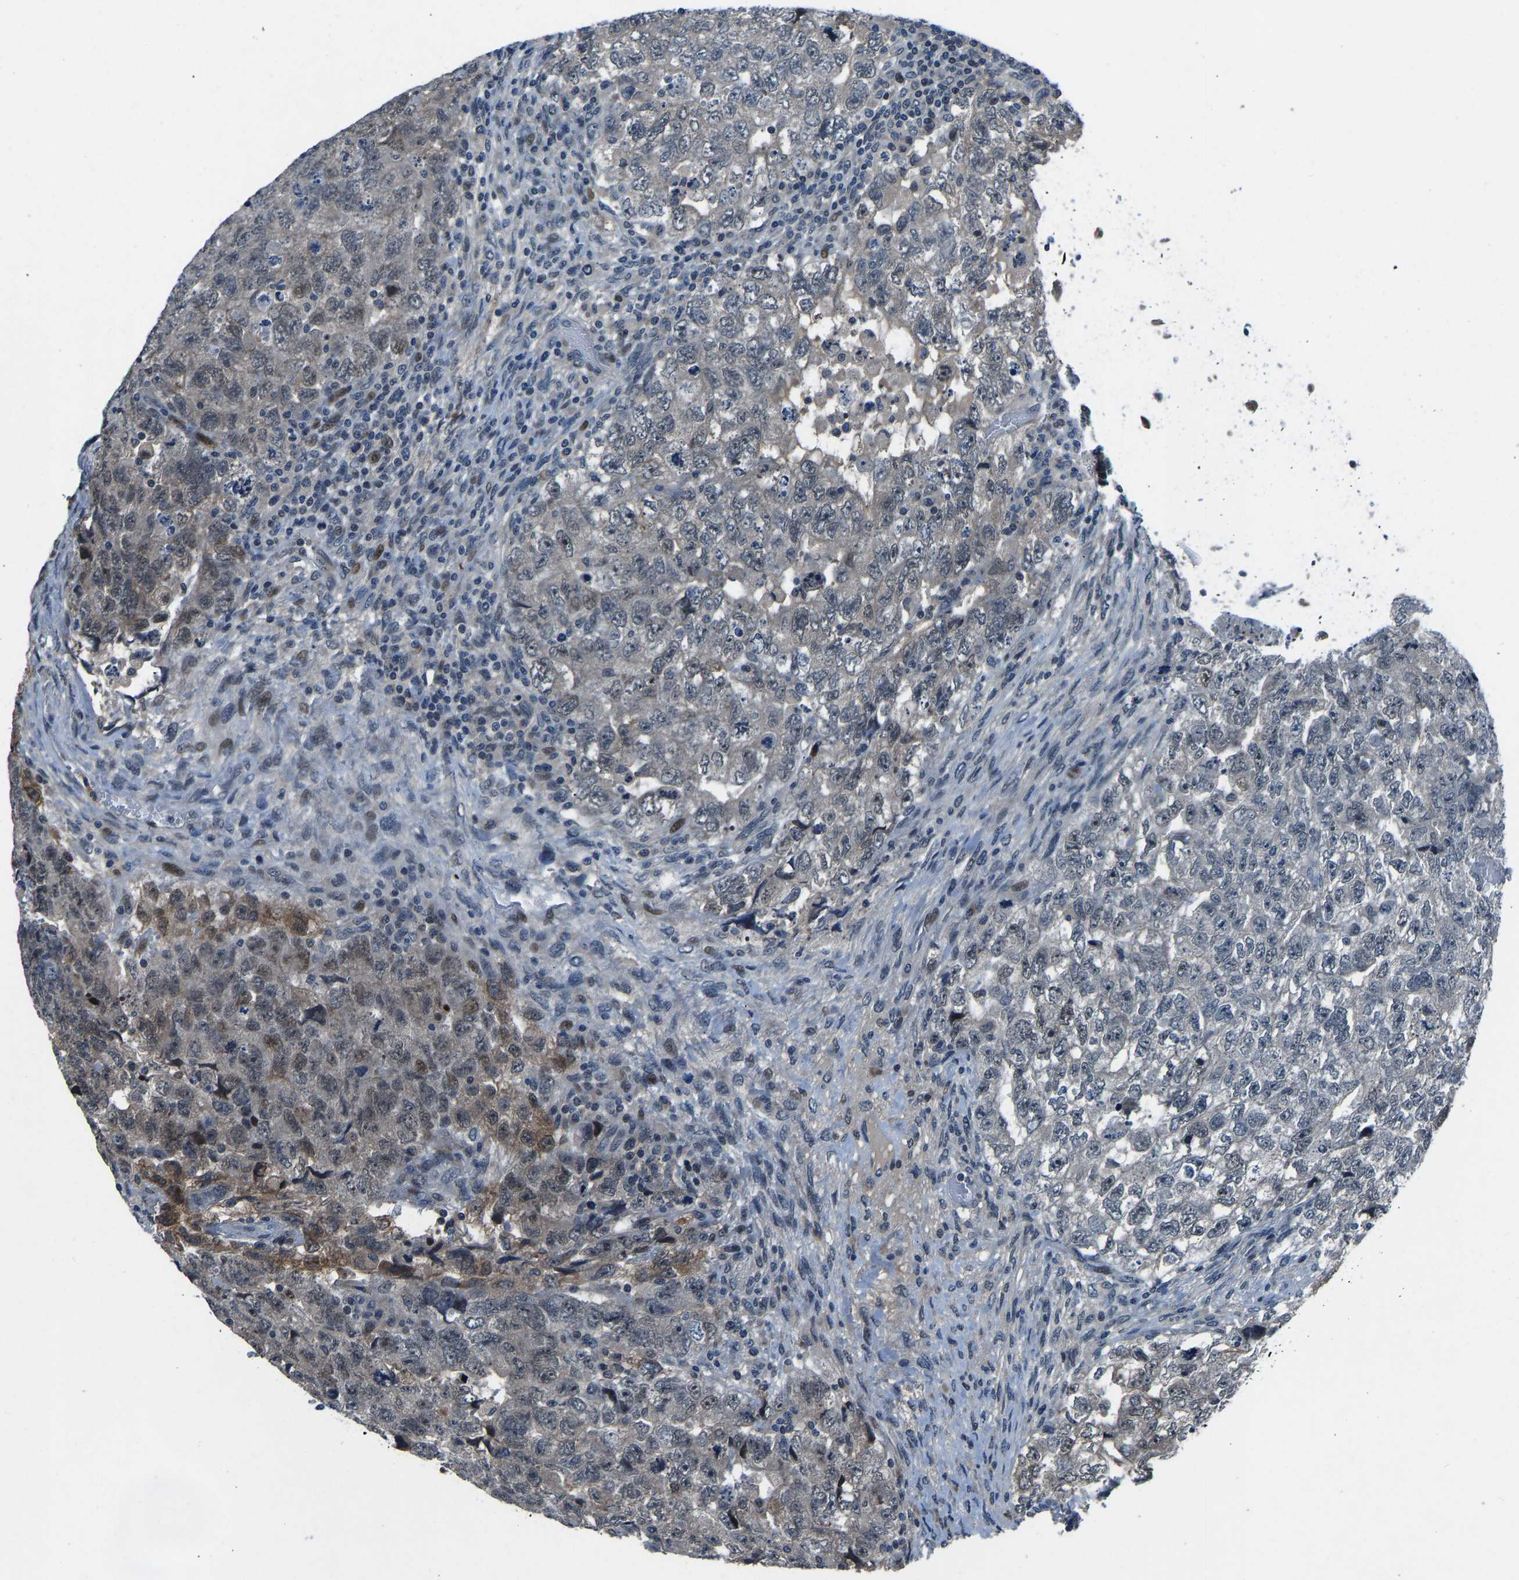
{"staining": {"intensity": "moderate", "quantity": "<25%", "location": "cytoplasmic/membranous"}, "tissue": "testis cancer", "cell_type": "Tumor cells", "image_type": "cancer", "snomed": [{"axis": "morphology", "description": "Carcinoma, Embryonal, NOS"}, {"axis": "topography", "description": "Testis"}], "caption": "Testis embryonal carcinoma tissue displays moderate cytoplasmic/membranous positivity in approximately <25% of tumor cells (brown staining indicates protein expression, while blue staining denotes nuclei).", "gene": "RLIM", "patient": {"sex": "male", "age": 36}}